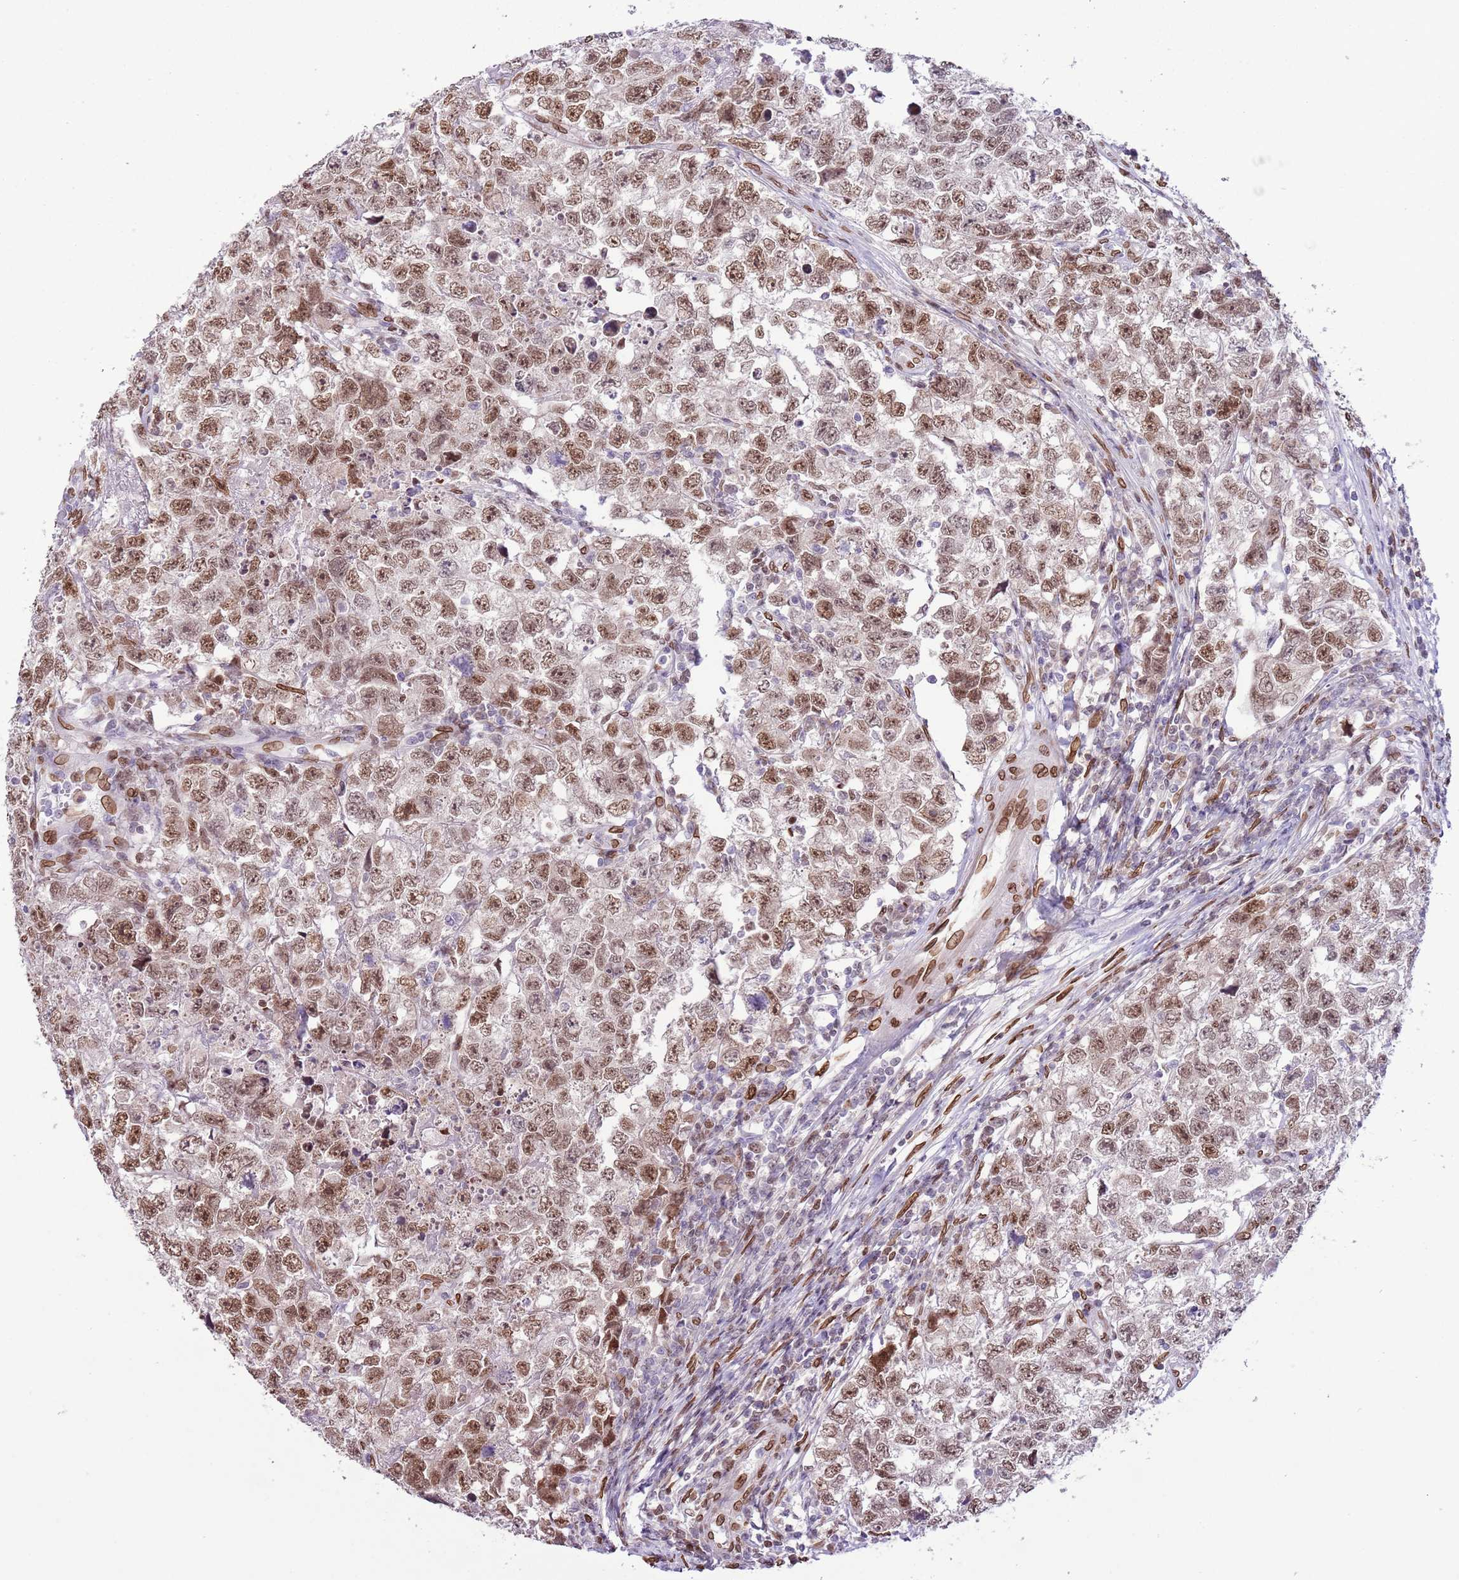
{"staining": {"intensity": "moderate", "quantity": ">75%", "location": "nuclear"}, "tissue": "testis cancer", "cell_type": "Tumor cells", "image_type": "cancer", "snomed": [{"axis": "morphology", "description": "Carcinoma, Embryonal, NOS"}, {"axis": "topography", "description": "Testis"}], "caption": "Immunohistochemical staining of human embryonal carcinoma (testis) shows medium levels of moderate nuclear protein positivity in approximately >75% of tumor cells.", "gene": "ZGLP1", "patient": {"sex": "male", "age": 22}}